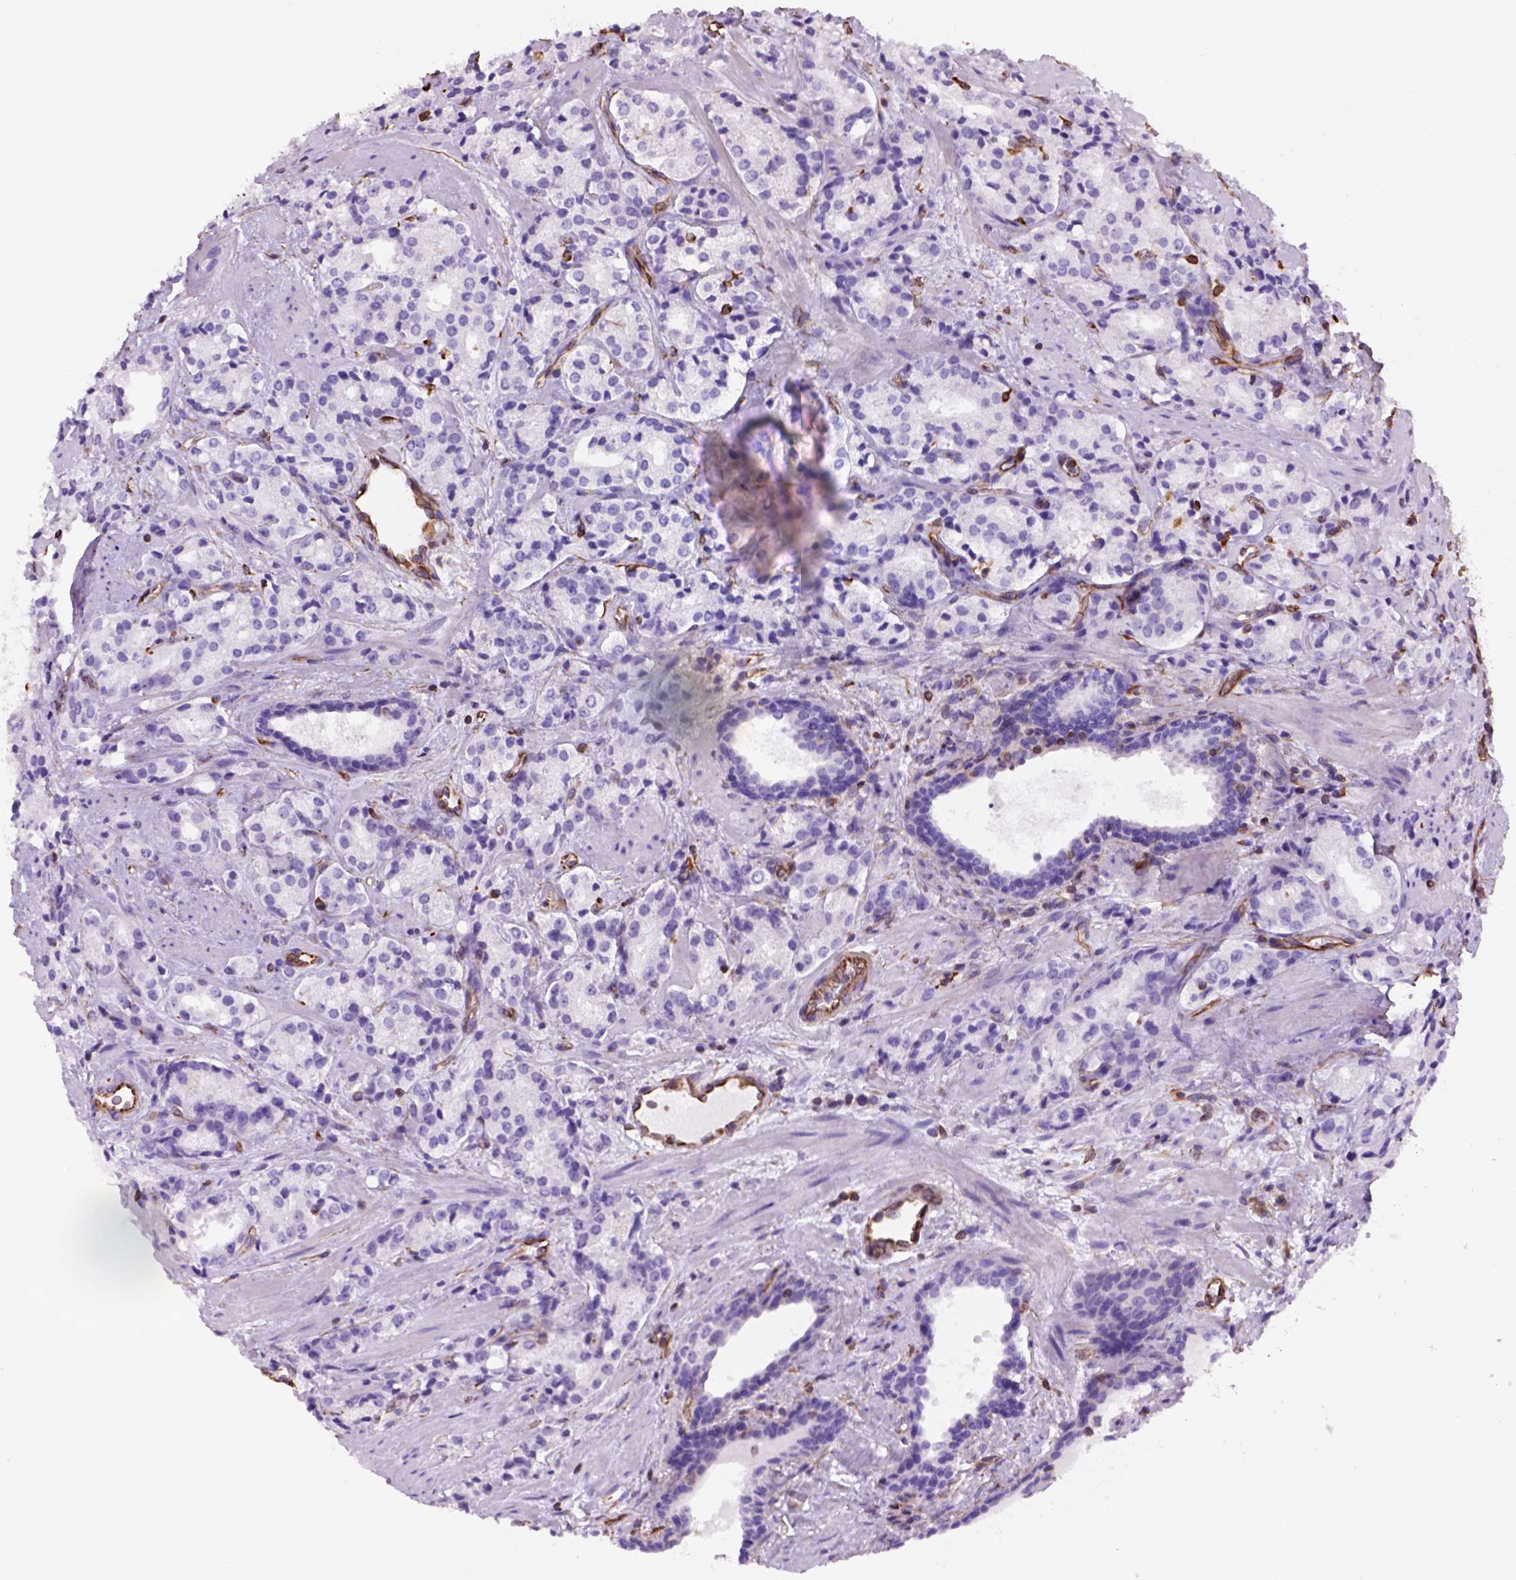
{"staining": {"intensity": "negative", "quantity": "none", "location": "none"}, "tissue": "prostate cancer", "cell_type": "Tumor cells", "image_type": "cancer", "snomed": [{"axis": "morphology", "description": "Adenocarcinoma, Low grade"}, {"axis": "topography", "description": "Prostate"}], "caption": "Protein analysis of prostate low-grade adenocarcinoma displays no significant positivity in tumor cells. Brightfield microscopy of immunohistochemistry stained with DAB (3,3'-diaminobenzidine) (brown) and hematoxylin (blue), captured at high magnification.", "gene": "ZZZ3", "patient": {"sex": "male", "age": 56}}